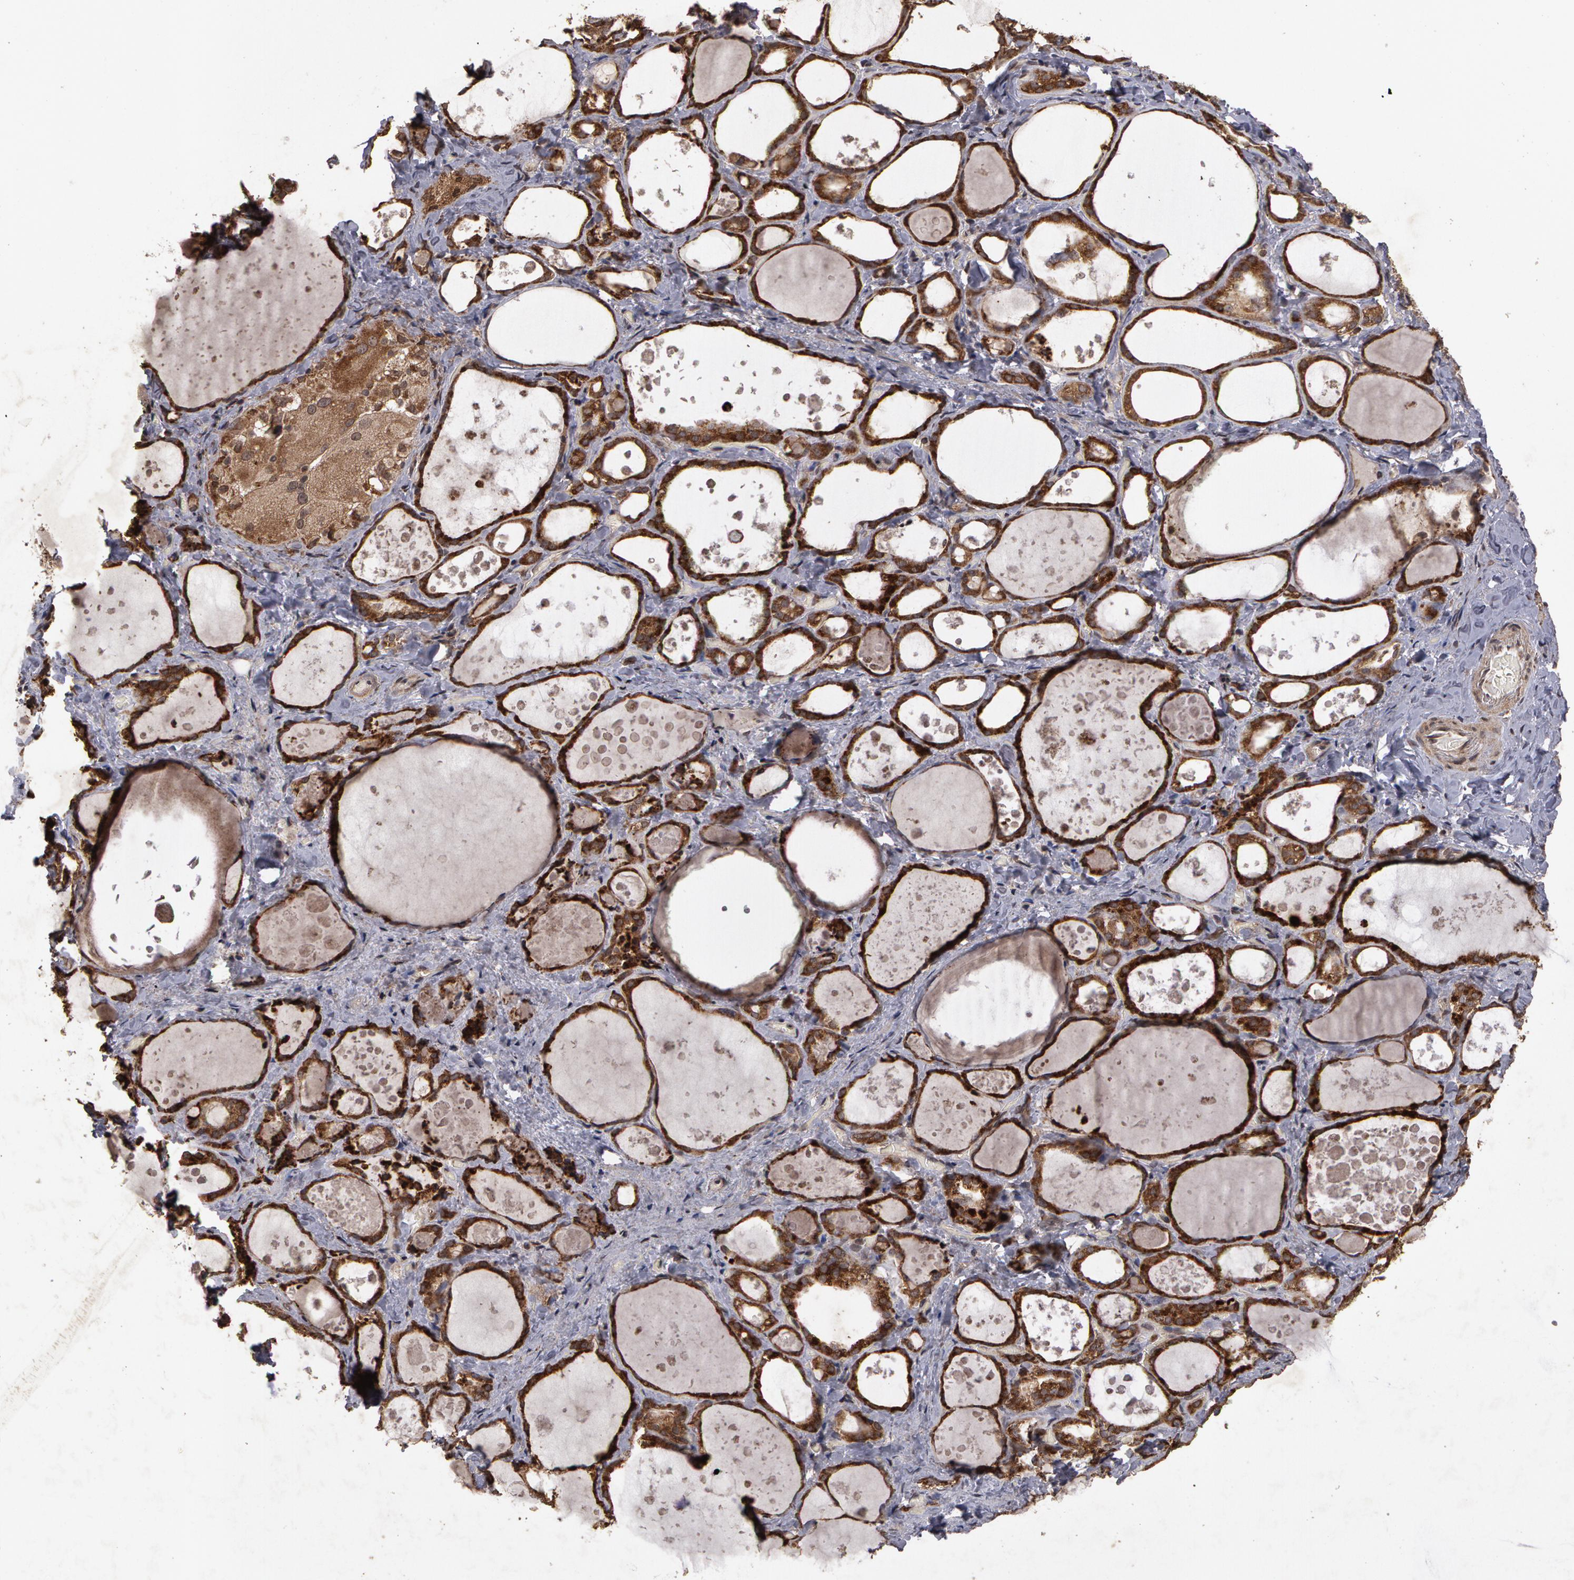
{"staining": {"intensity": "strong", "quantity": ">75%", "location": "cytoplasmic/membranous"}, "tissue": "thyroid gland", "cell_type": "Glandular cells", "image_type": "normal", "snomed": [{"axis": "morphology", "description": "Normal tissue, NOS"}, {"axis": "topography", "description": "Thyroid gland"}], "caption": "Protein expression analysis of normal thyroid gland exhibits strong cytoplasmic/membranous staining in about >75% of glandular cells. (DAB (3,3'-diaminobenzidine) IHC, brown staining for protein, blue staining for nuclei).", "gene": "CALR", "patient": {"sex": "female", "age": 75}}